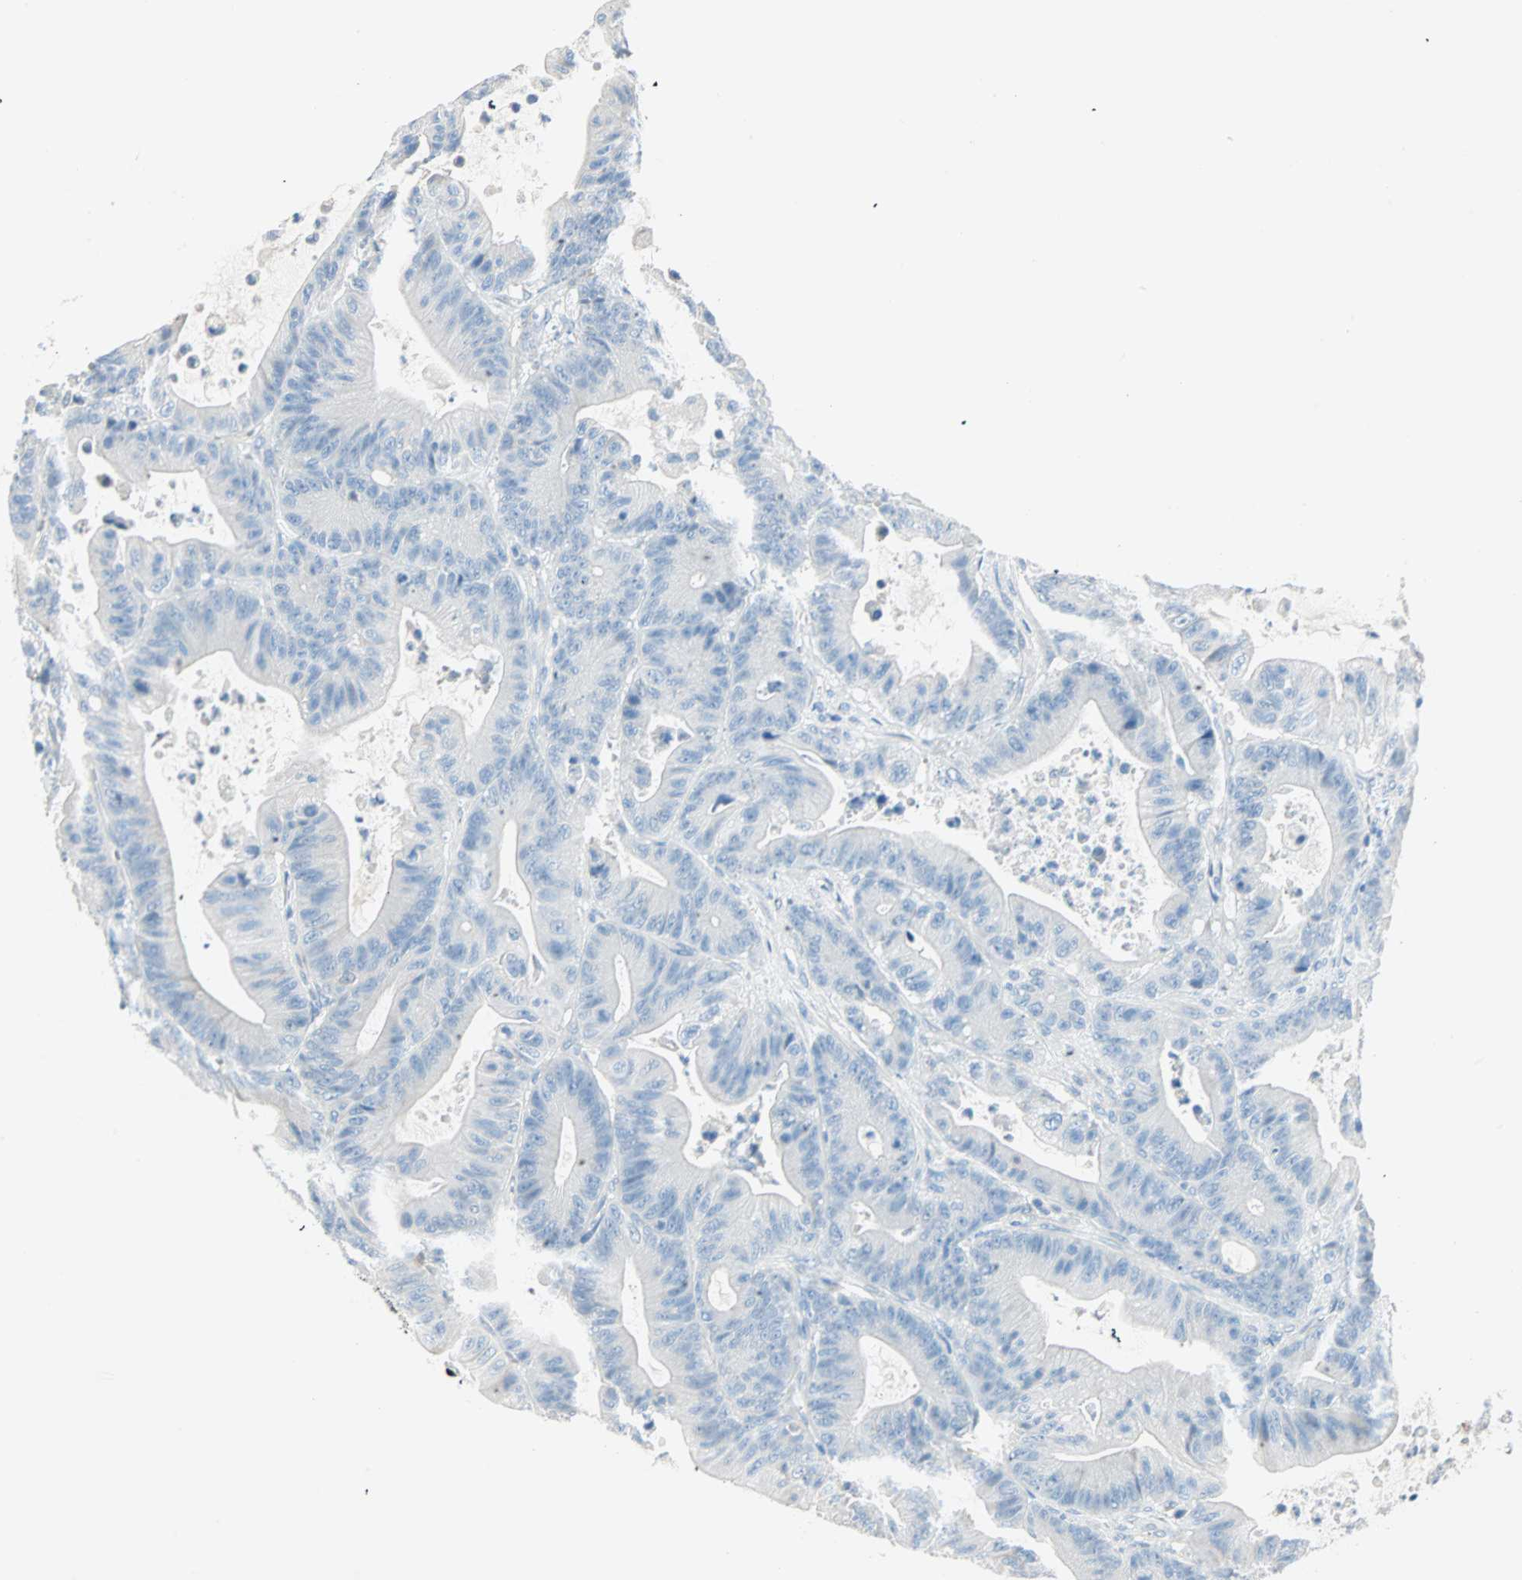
{"staining": {"intensity": "negative", "quantity": "none", "location": "none"}, "tissue": "colorectal cancer", "cell_type": "Tumor cells", "image_type": "cancer", "snomed": [{"axis": "morphology", "description": "Adenocarcinoma, NOS"}, {"axis": "topography", "description": "Colon"}], "caption": "Photomicrograph shows no protein expression in tumor cells of colorectal cancer tissue.", "gene": "ATF6", "patient": {"sex": "female", "age": 84}}